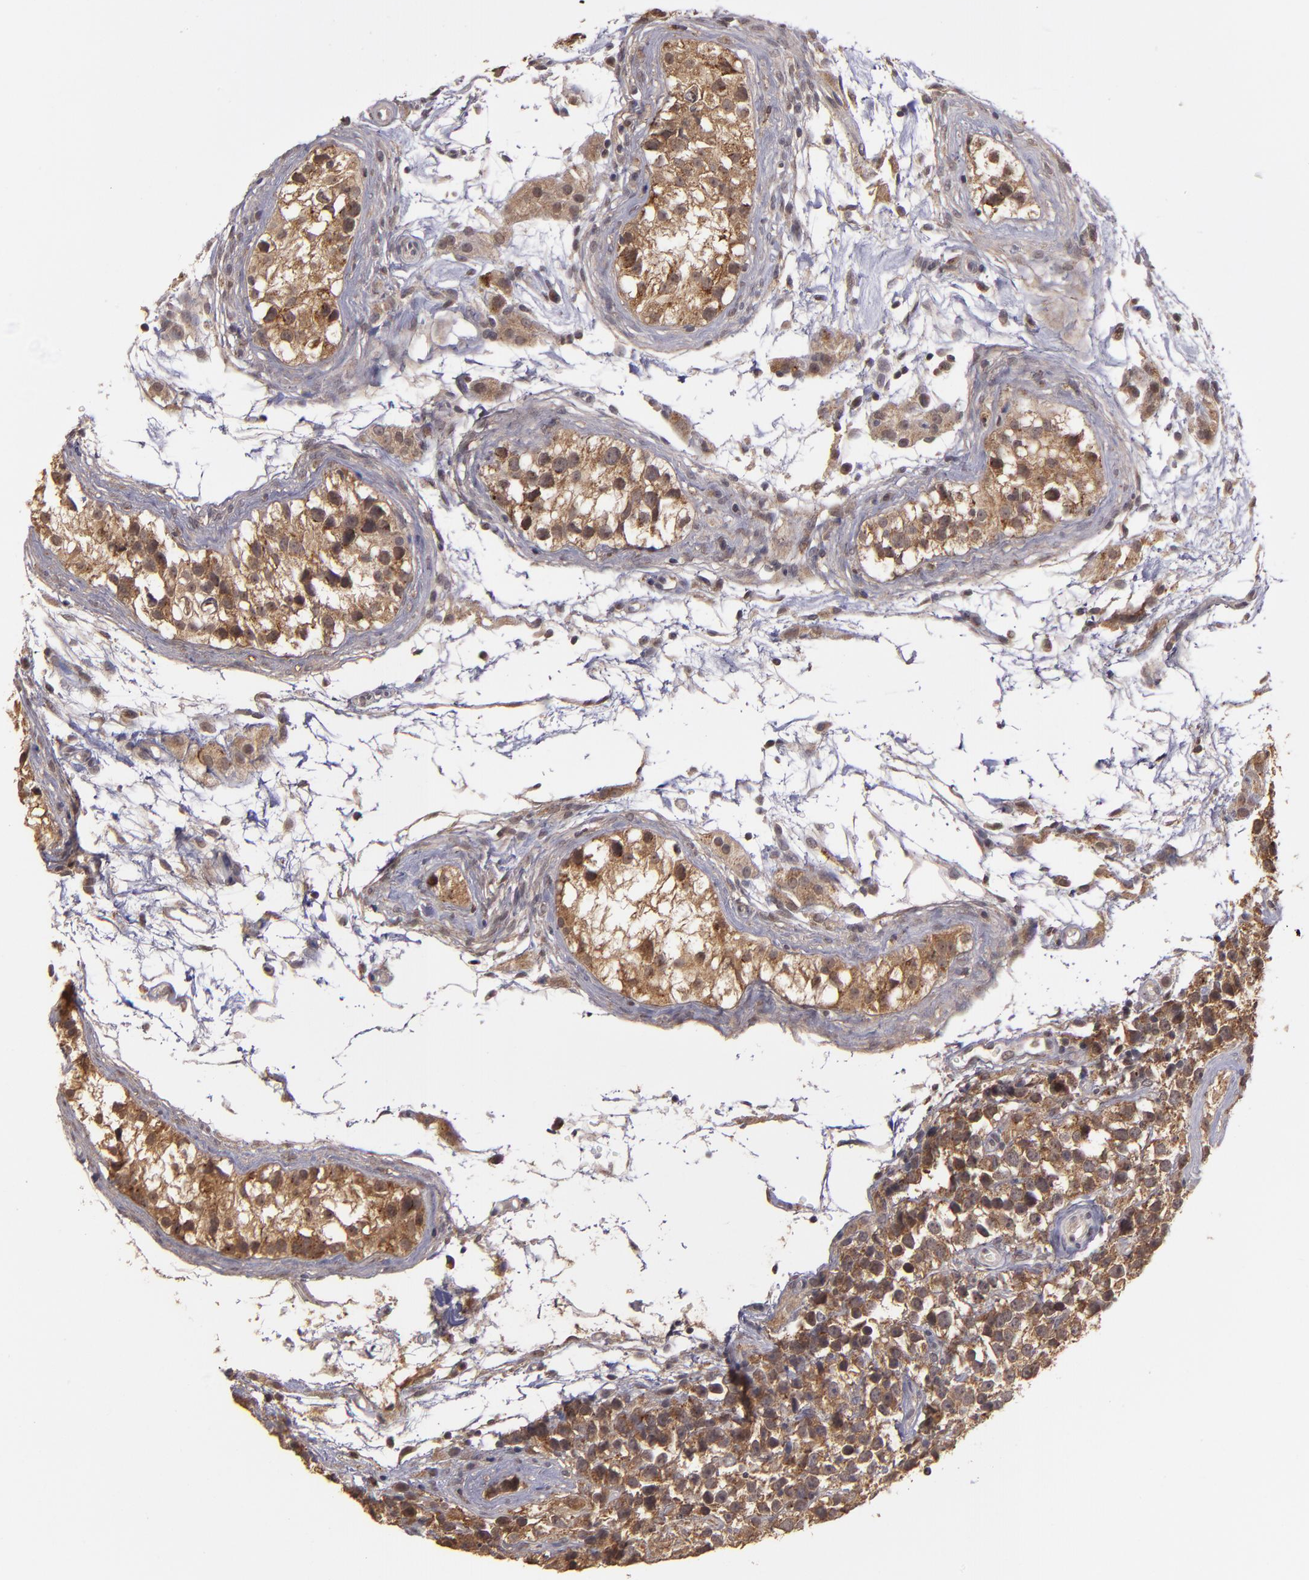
{"staining": {"intensity": "moderate", "quantity": ">75%", "location": "cytoplasmic/membranous"}, "tissue": "testis cancer", "cell_type": "Tumor cells", "image_type": "cancer", "snomed": [{"axis": "morphology", "description": "Seminoma, NOS"}, {"axis": "topography", "description": "Testis"}], "caption": "This histopathology image demonstrates immunohistochemistry staining of testis seminoma, with medium moderate cytoplasmic/membranous expression in approximately >75% of tumor cells.", "gene": "ZFYVE1", "patient": {"sex": "male", "age": 25}}